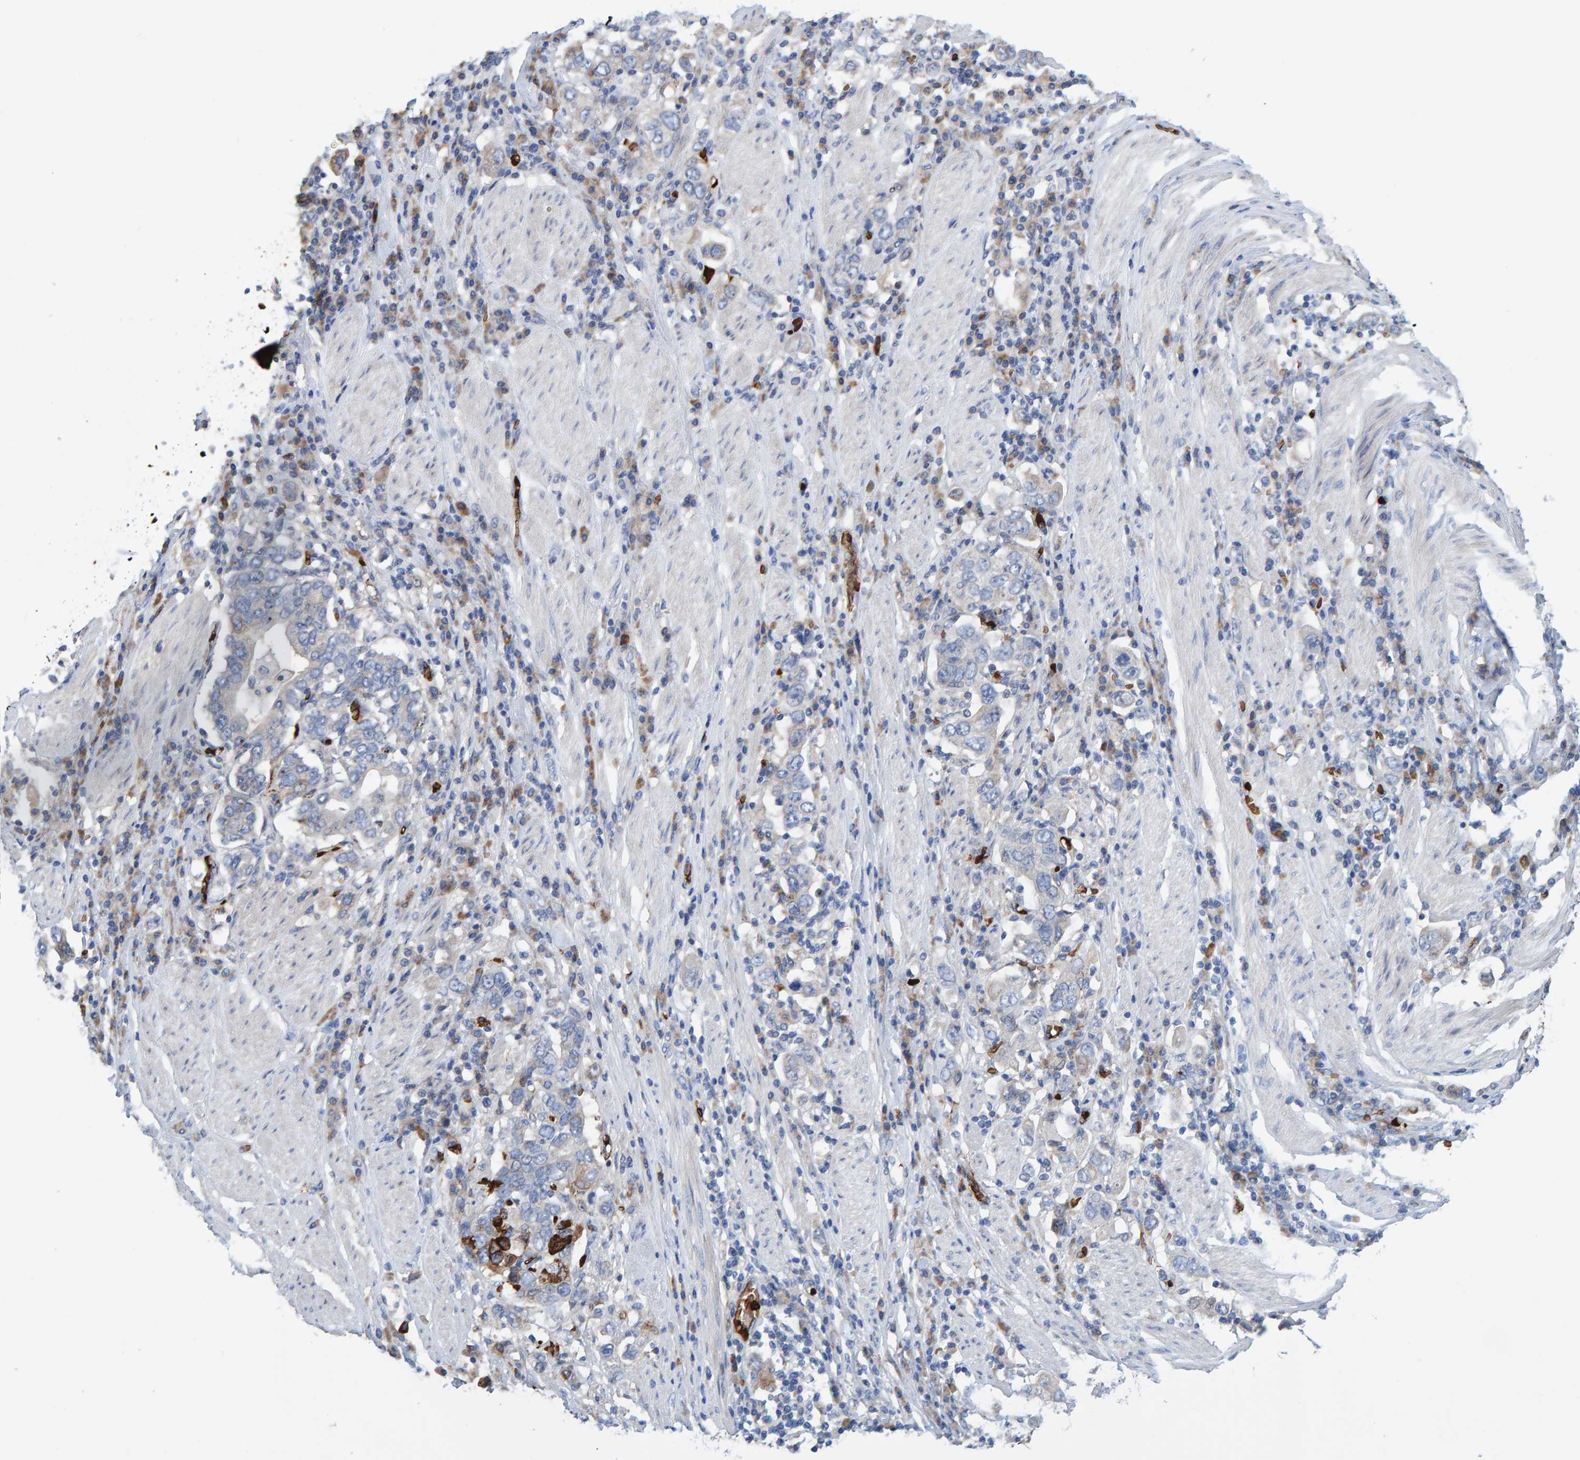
{"staining": {"intensity": "weak", "quantity": "25%-75%", "location": "cytoplasmic/membranous"}, "tissue": "stomach cancer", "cell_type": "Tumor cells", "image_type": "cancer", "snomed": [{"axis": "morphology", "description": "Adenocarcinoma, NOS"}, {"axis": "topography", "description": "Stomach, upper"}], "caption": "Stomach cancer (adenocarcinoma) stained for a protein (brown) demonstrates weak cytoplasmic/membranous positive positivity in approximately 25%-75% of tumor cells.", "gene": "VPS9D1", "patient": {"sex": "male", "age": 62}}